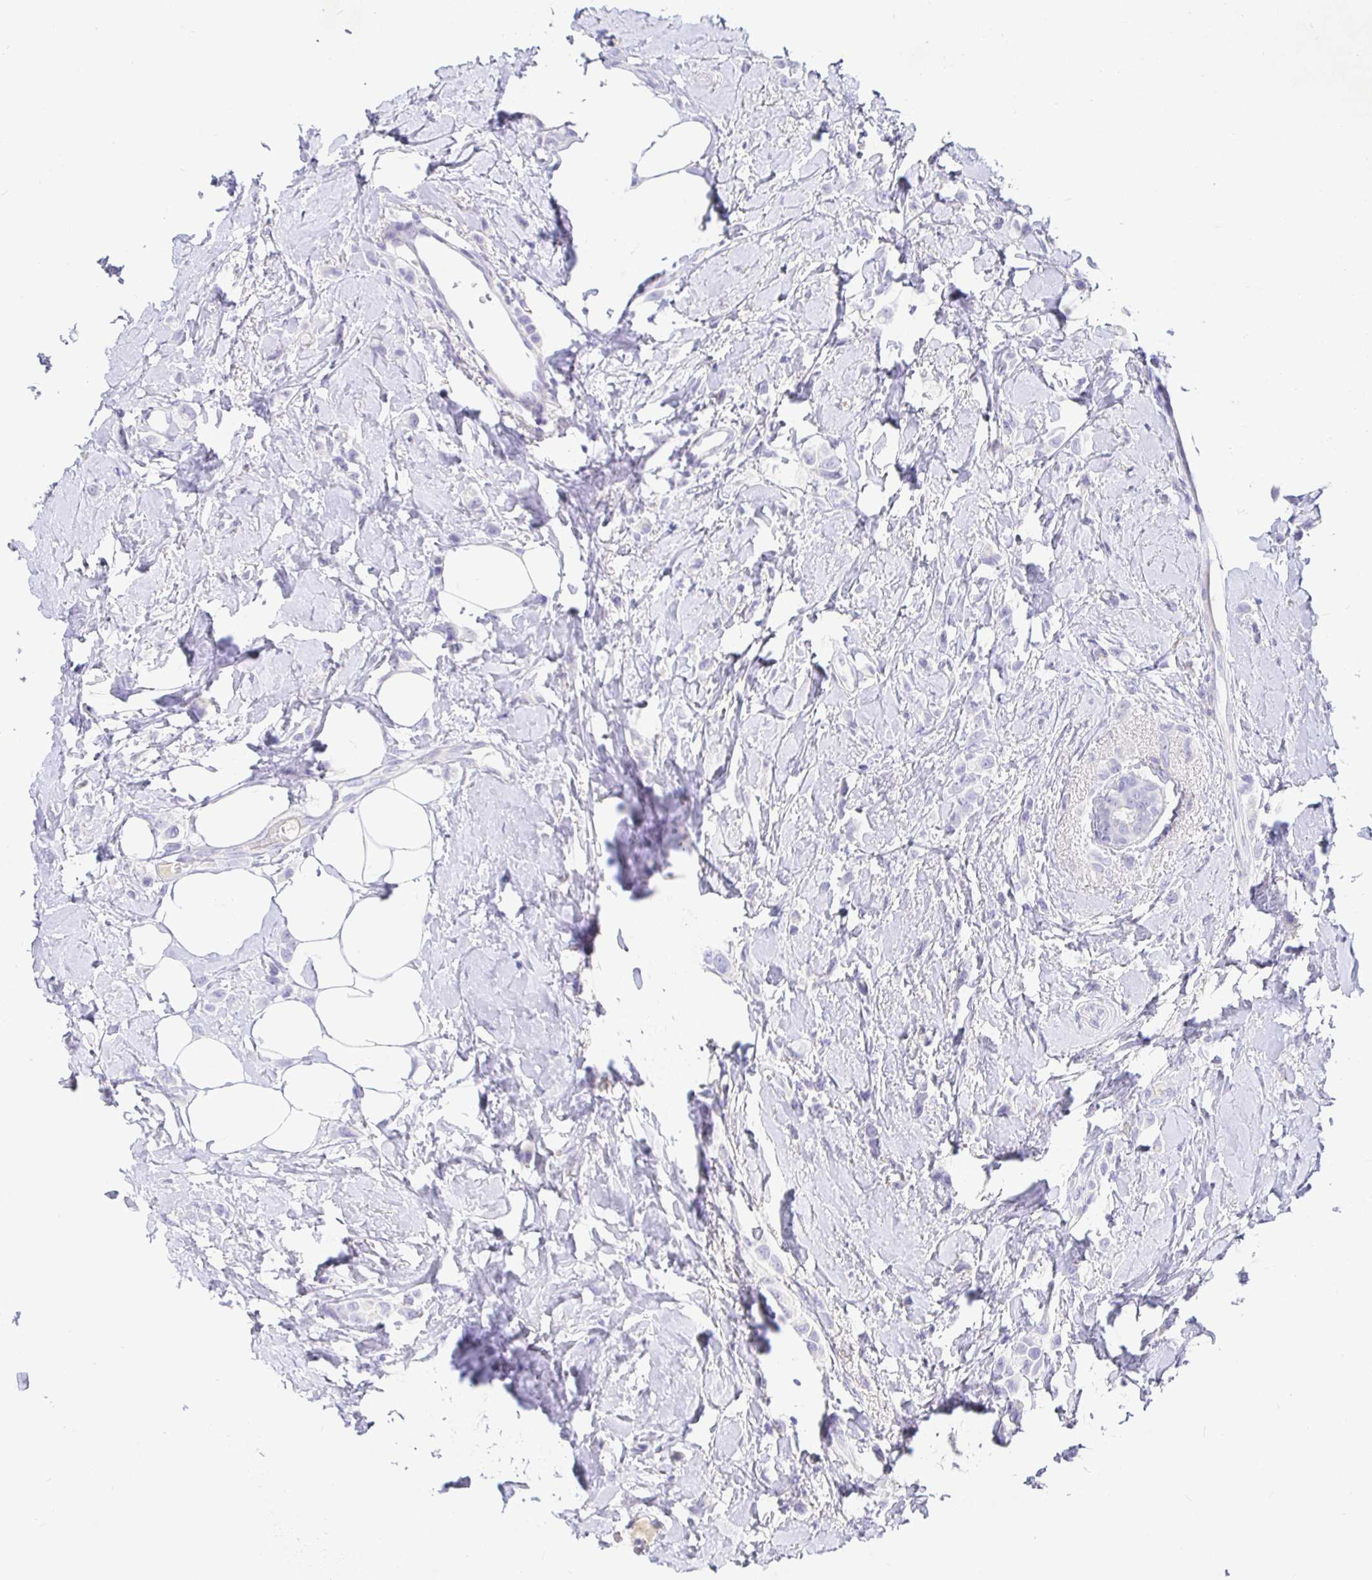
{"staining": {"intensity": "negative", "quantity": "none", "location": "none"}, "tissue": "breast cancer", "cell_type": "Tumor cells", "image_type": "cancer", "snomed": [{"axis": "morphology", "description": "Lobular carcinoma"}, {"axis": "topography", "description": "Breast"}], "caption": "A micrograph of human breast cancer (lobular carcinoma) is negative for staining in tumor cells.", "gene": "TPTE", "patient": {"sex": "female", "age": 66}}